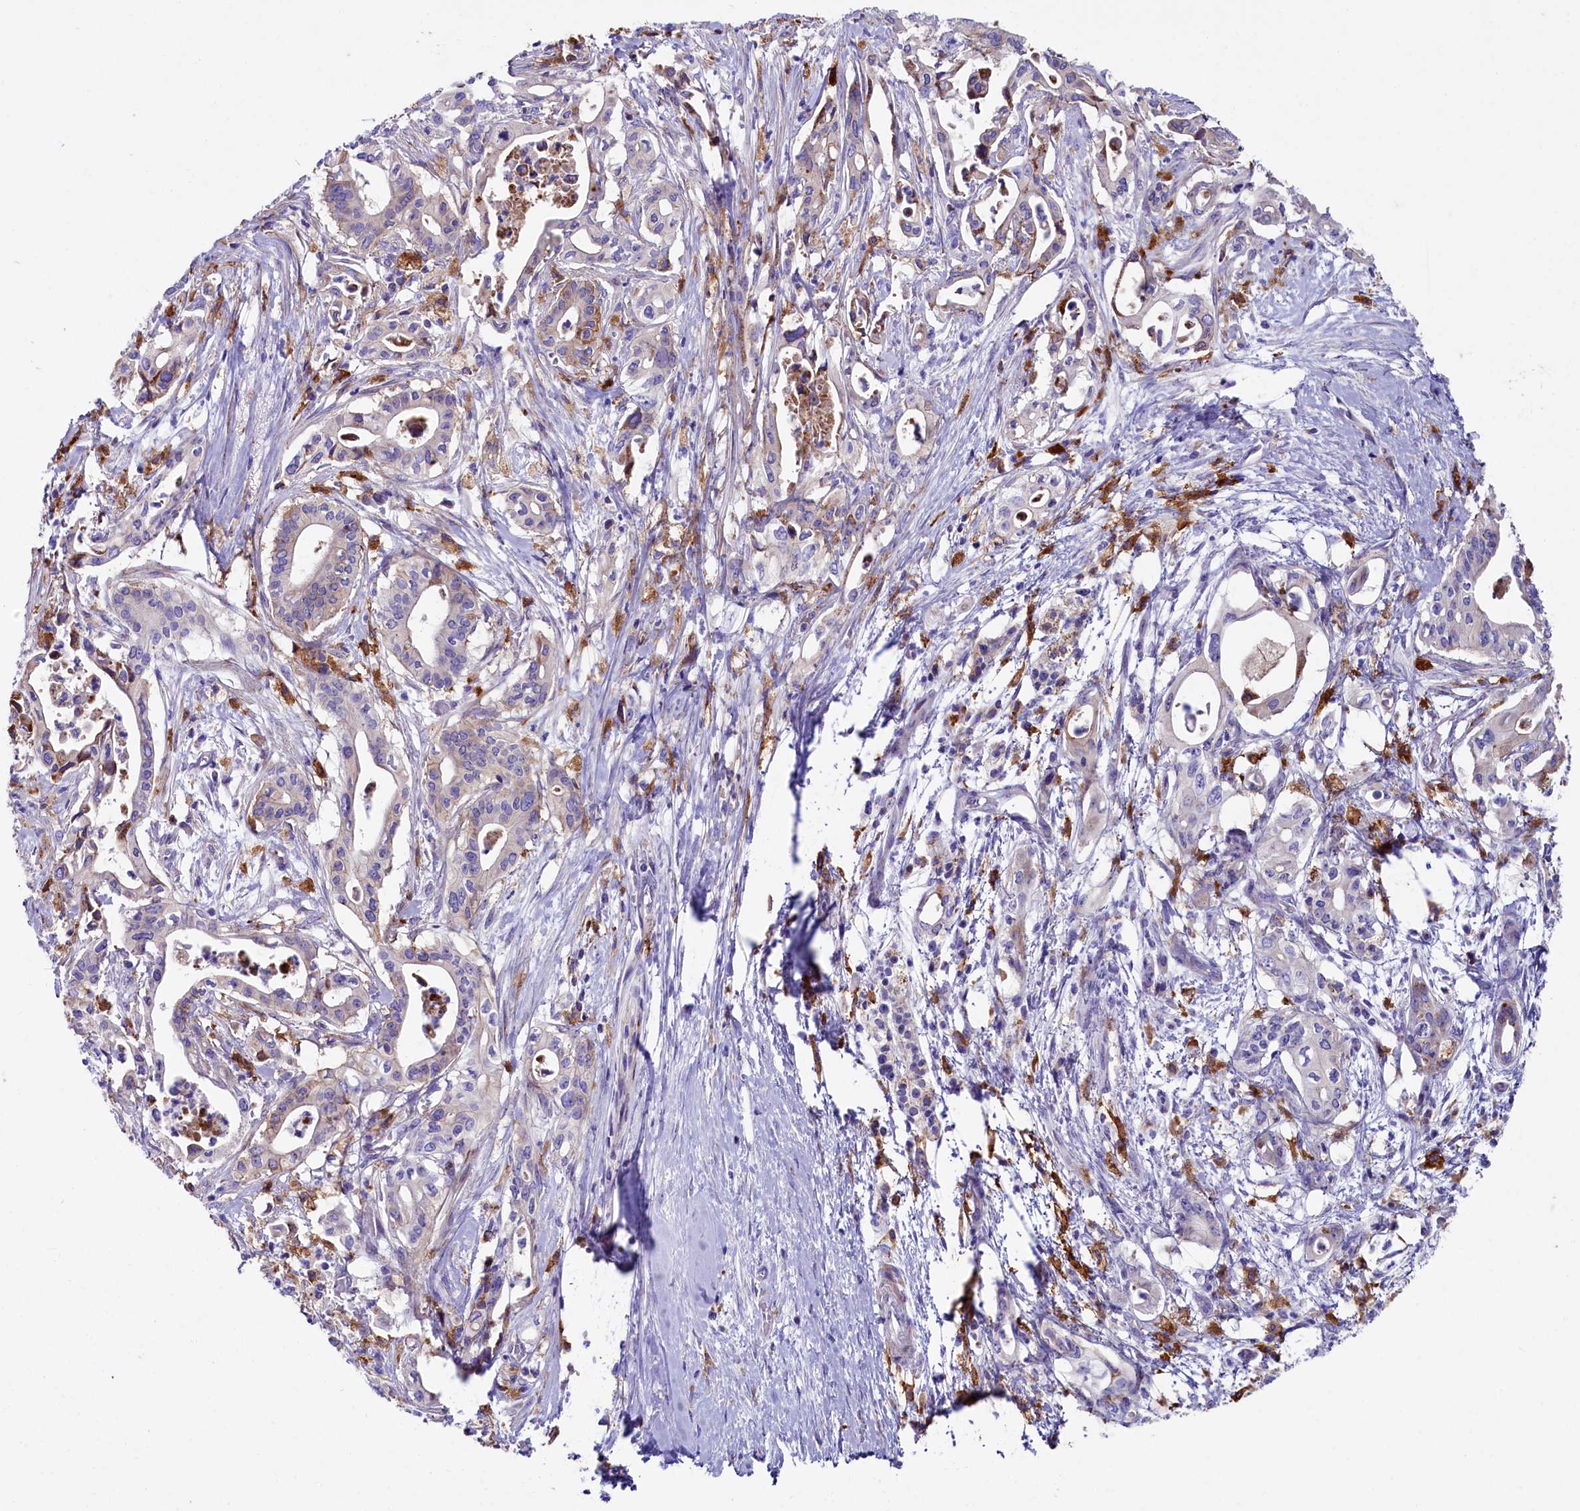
{"staining": {"intensity": "moderate", "quantity": "<25%", "location": "cytoplasmic/membranous"}, "tissue": "pancreatic cancer", "cell_type": "Tumor cells", "image_type": "cancer", "snomed": [{"axis": "morphology", "description": "Adenocarcinoma, NOS"}, {"axis": "topography", "description": "Pancreas"}], "caption": "This photomicrograph exhibits immunohistochemistry (IHC) staining of human pancreatic cancer (adenocarcinoma), with low moderate cytoplasmic/membranous staining in approximately <25% of tumor cells.", "gene": "IL20RA", "patient": {"sex": "female", "age": 77}}